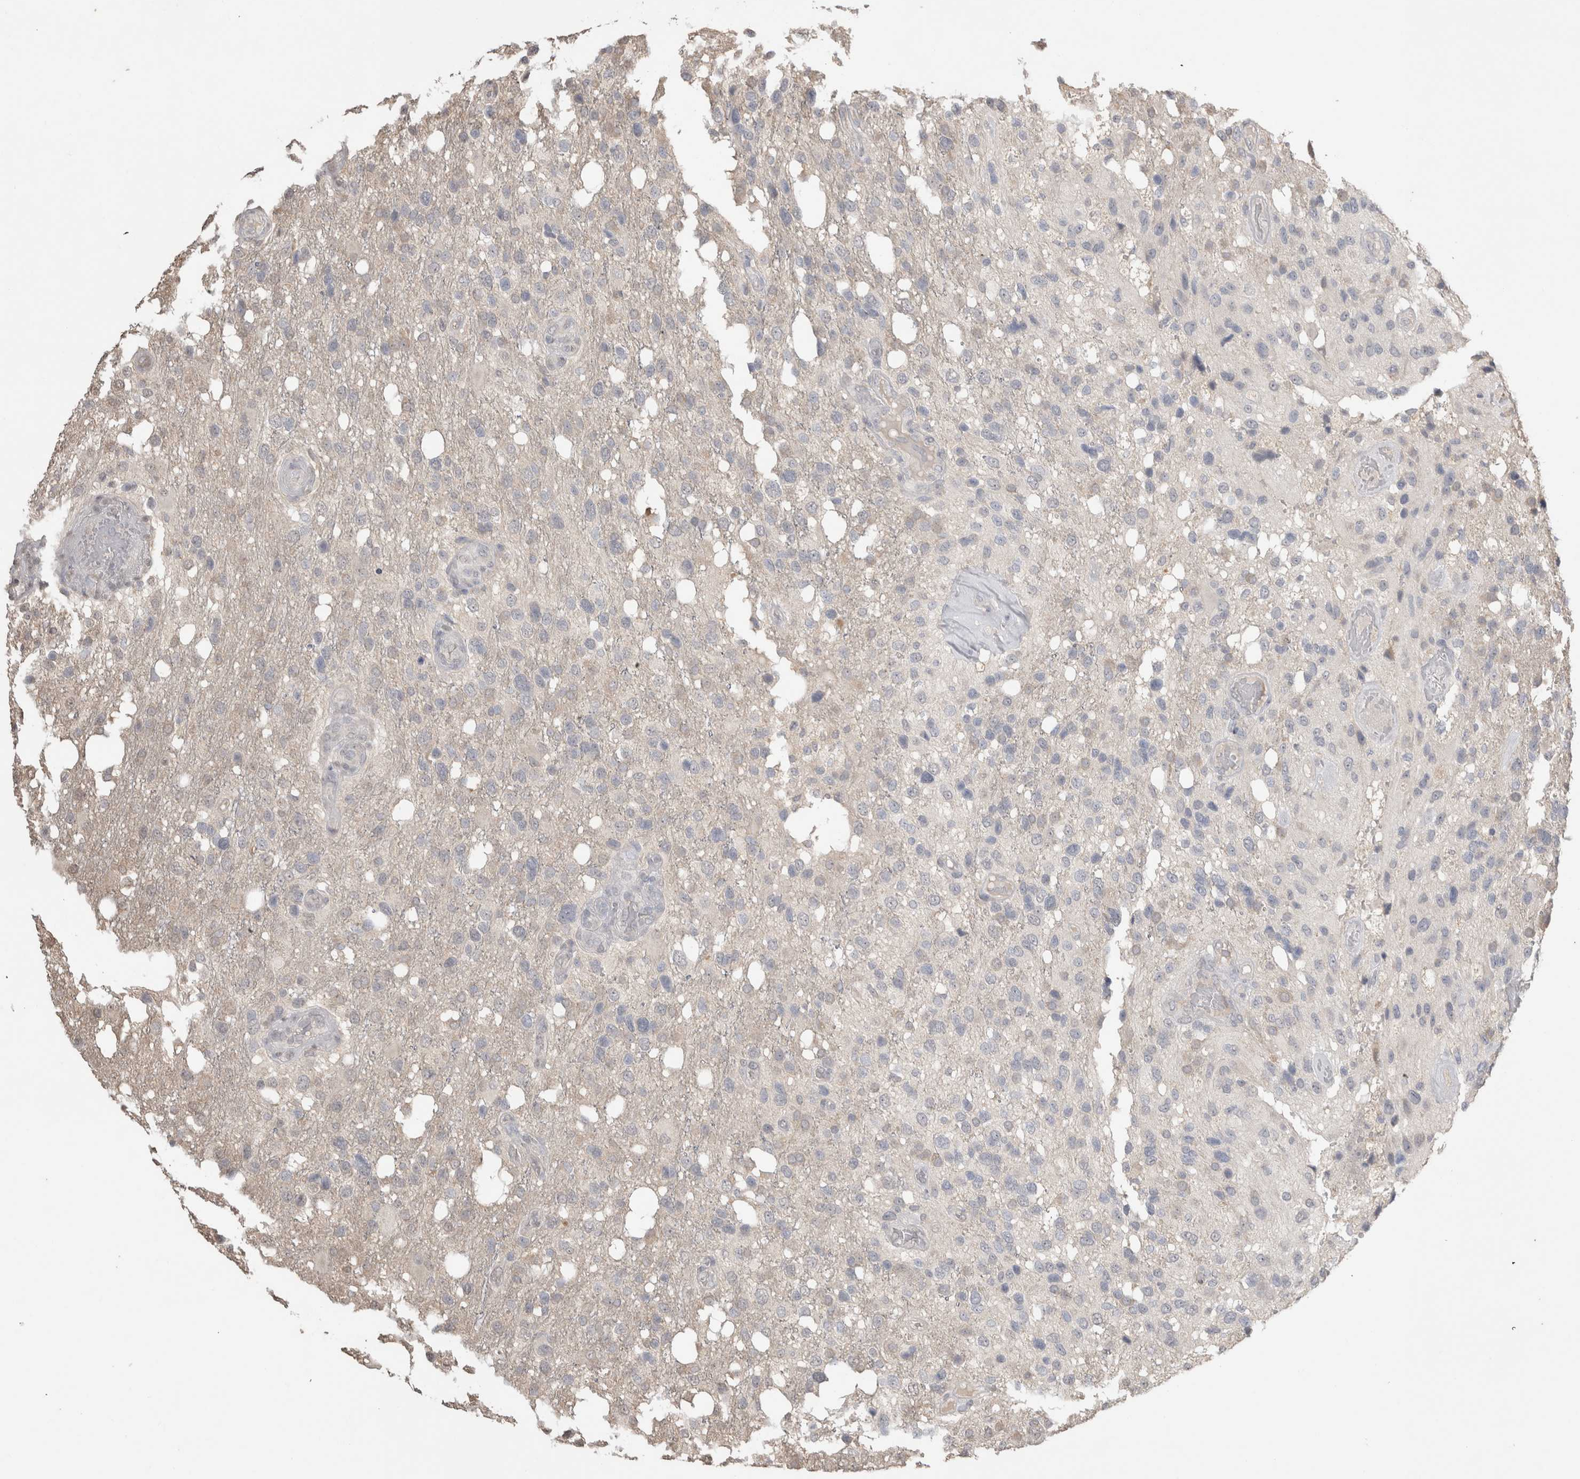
{"staining": {"intensity": "negative", "quantity": "none", "location": "none"}, "tissue": "glioma", "cell_type": "Tumor cells", "image_type": "cancer", "snomed": [{"axis": "morphology", "description": "Glioma, malignant, High grade"}, {"axis": "topography", "description": "Brain"}], "caption": "Tumor cells are negative for protein expression in human malignant high-grade glioma.", "gene": "NAALADL2", "patient": {"sex": "female", "age": 58}}